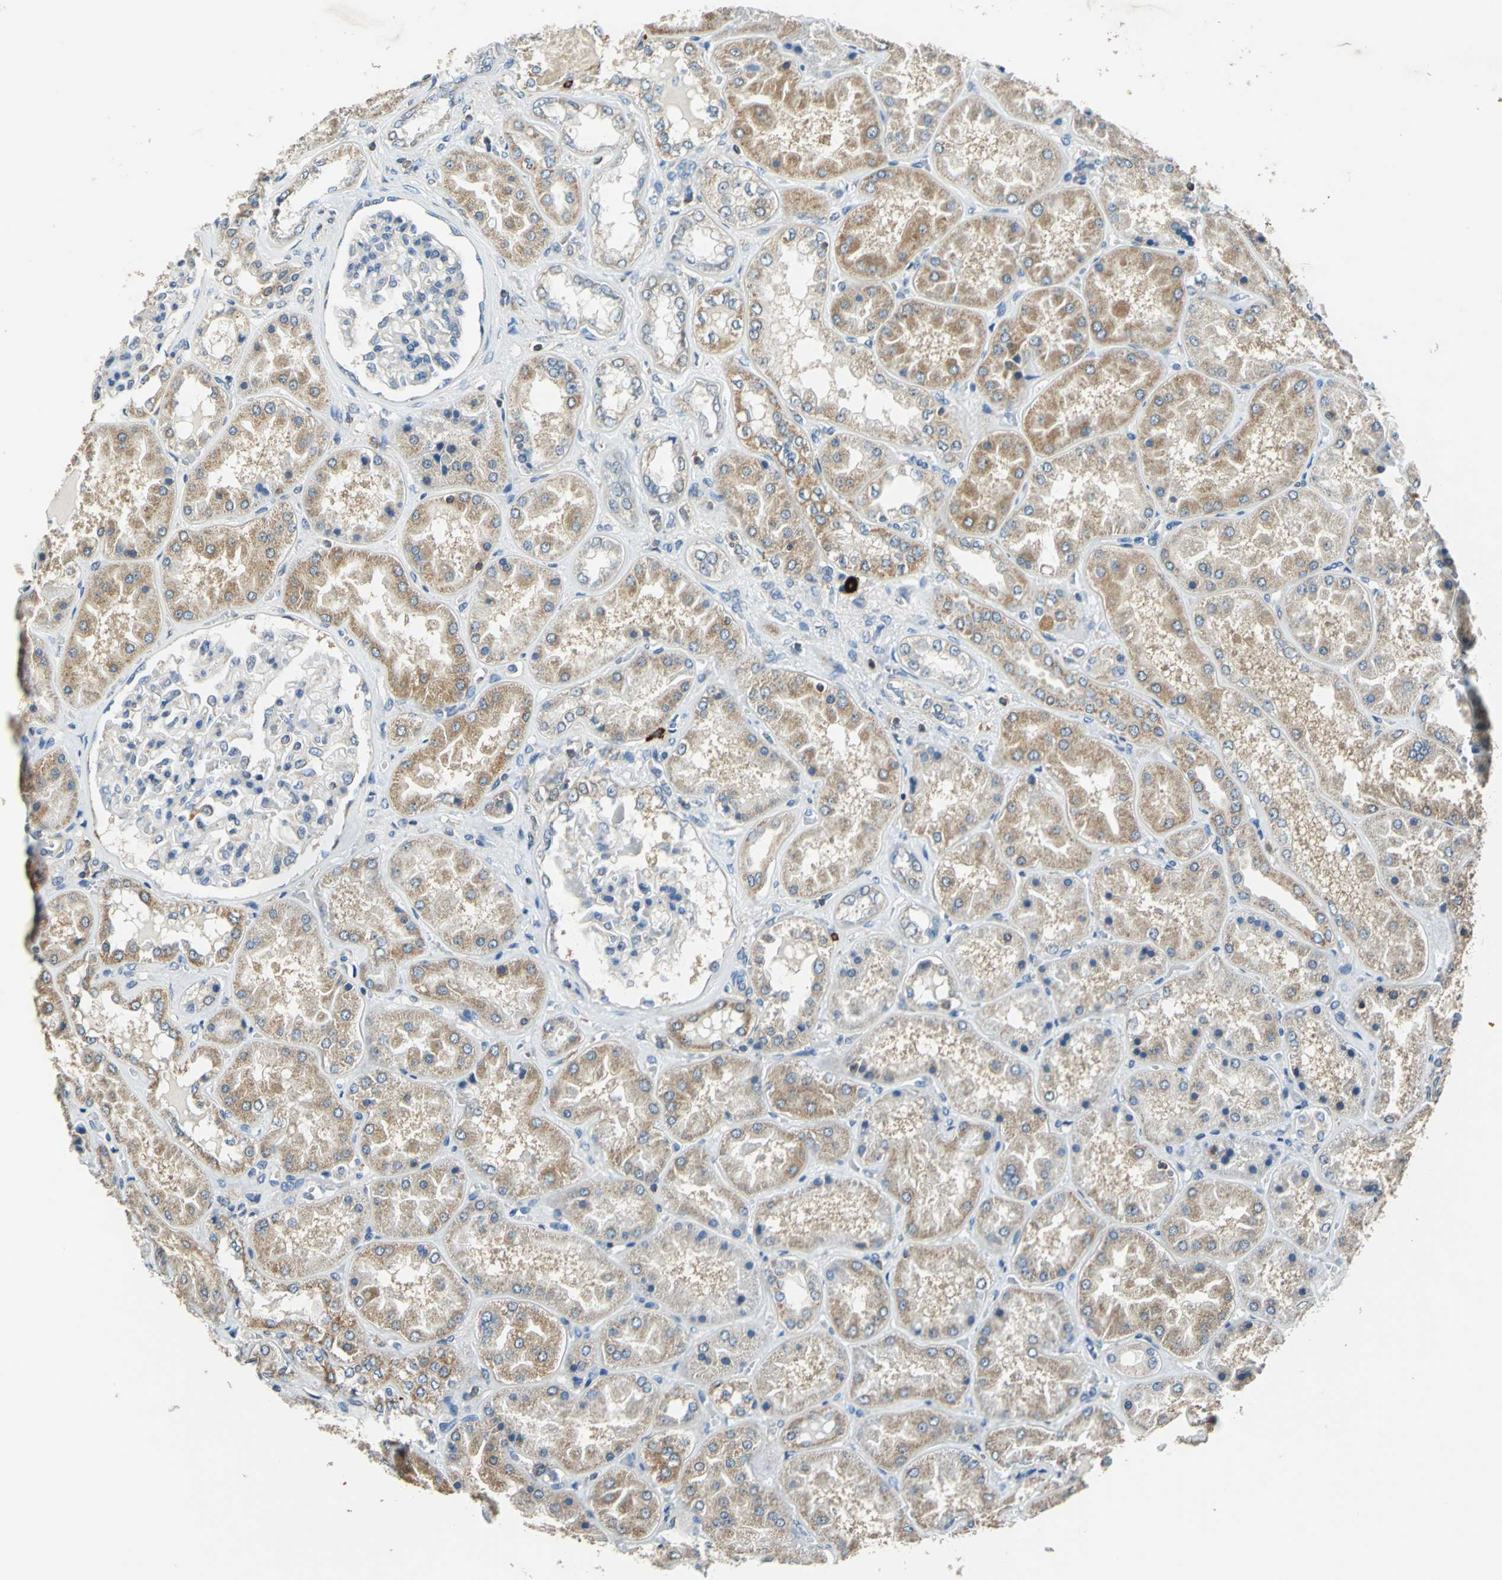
{"staining": {"intensity": "negative", "quantity": "none", "location": "none"}, "tissue": "kidney", "cell_type": "Cells in glomeruli", "image_type": "normal", "snomed": [{"axis": "morphology", "description": "Normal tissue, NOS"}, {"axis": "topography", "description": "Kidney"}], "caption": "The photomicrograph displays no staining of cells in glomeruli in unremarkable kidney. Brightfield microscopy of immunohistochemistry (IHC) stained with DAB (brown) and hematoxylin (blue), captured at high magnification.", "gene": "CPA3", "patient": {"sex": "female", "age": 56}}